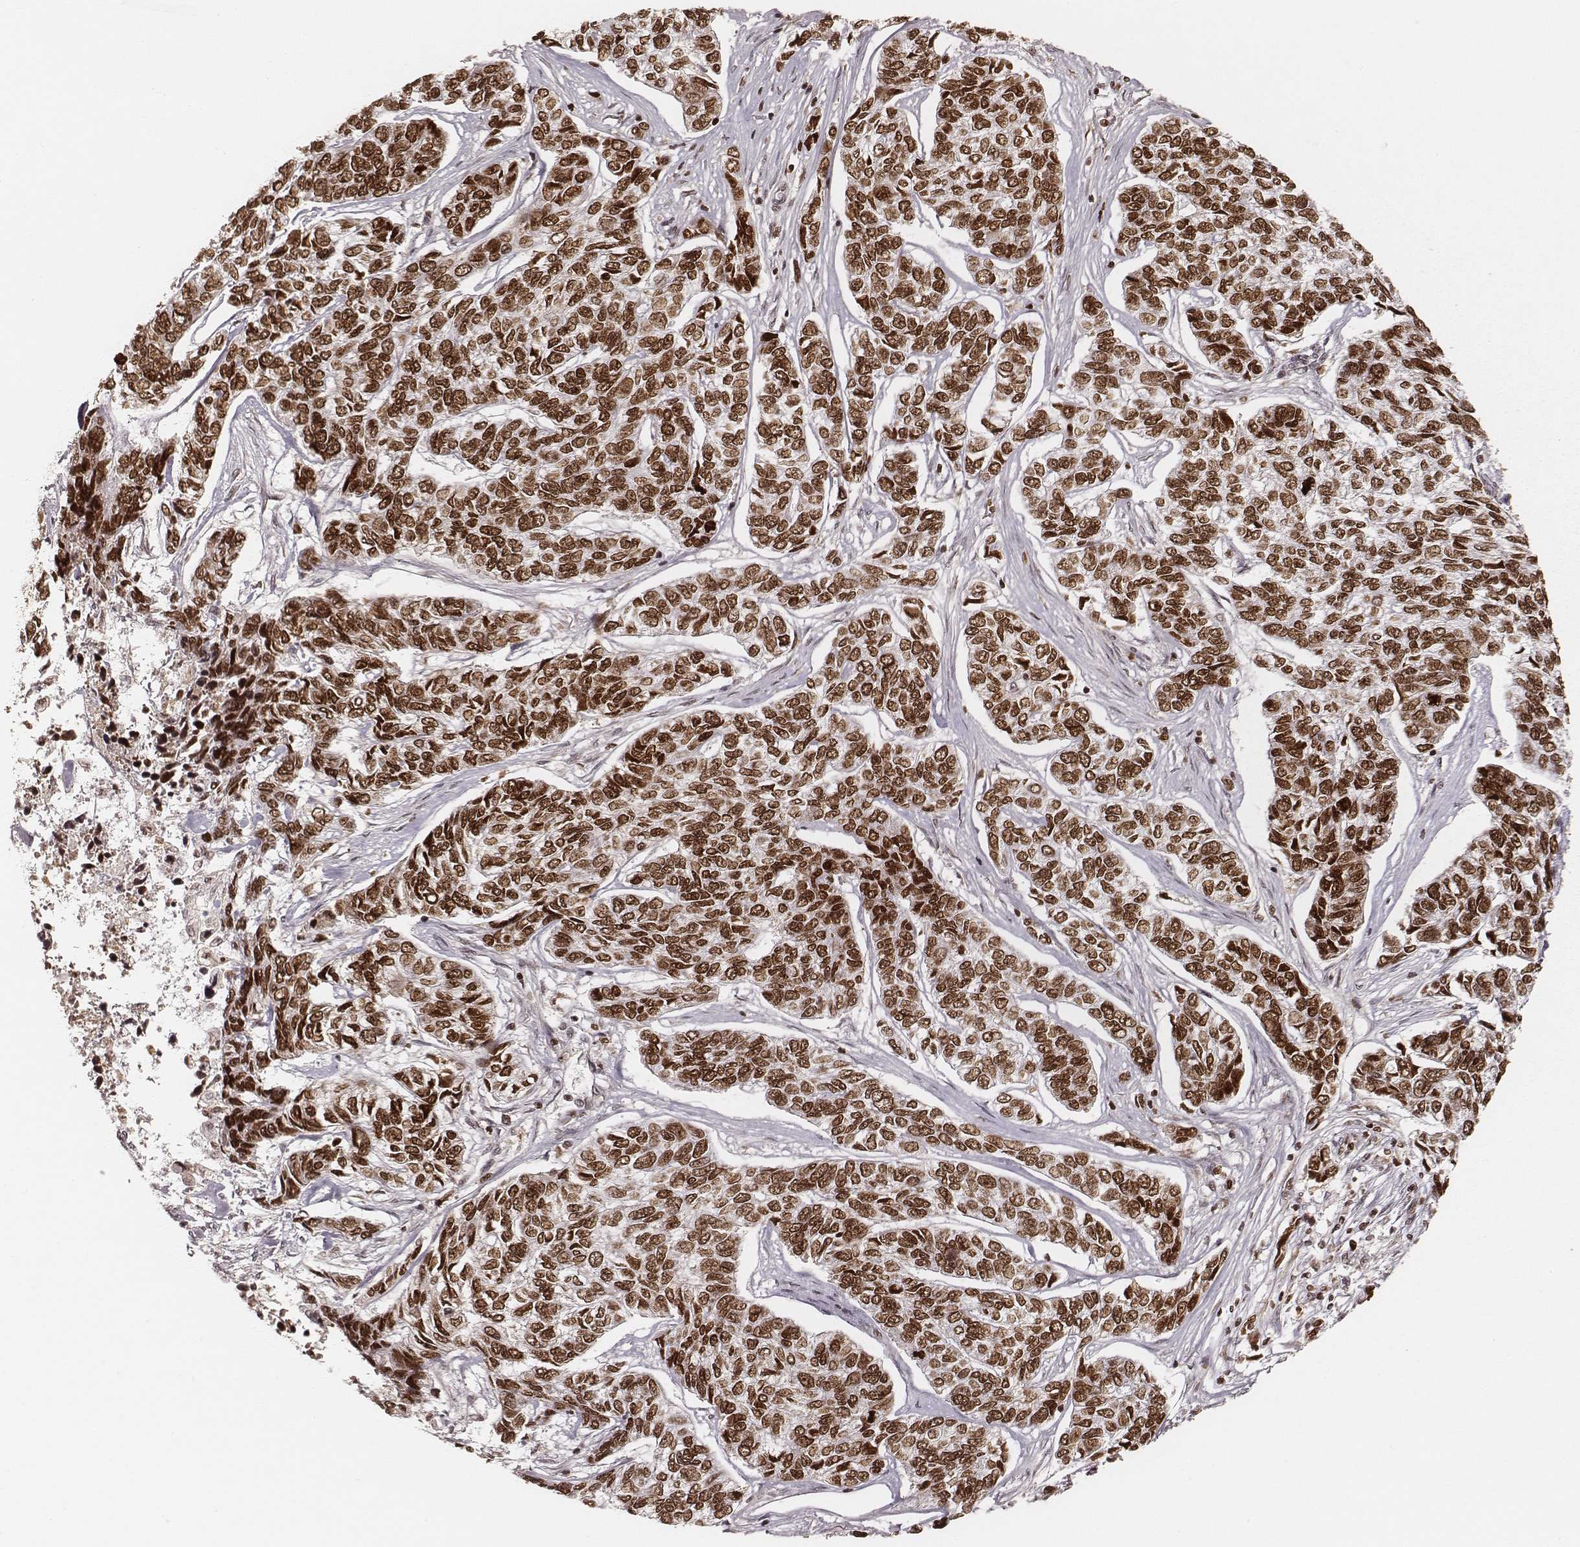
{"staining": {"intensity": "strong", "quantity": ">75%", "location": "nuclear"}, "tissue": "skin cancer", "cell_type": "Tumor cells", "image_type": "cancer", "snomed": [{"axis": "morphology", "description": "Basal cell carcinoma"}, {"axis": "topography", "description": "Skin"}], "caption": "About >75% of tumor cells in skin cancer show strong nuclear protein staining as visualized by brown immunohistochemical staining.", "gene": "PARP1", "patient": {"sex": "female", "age": 65}}